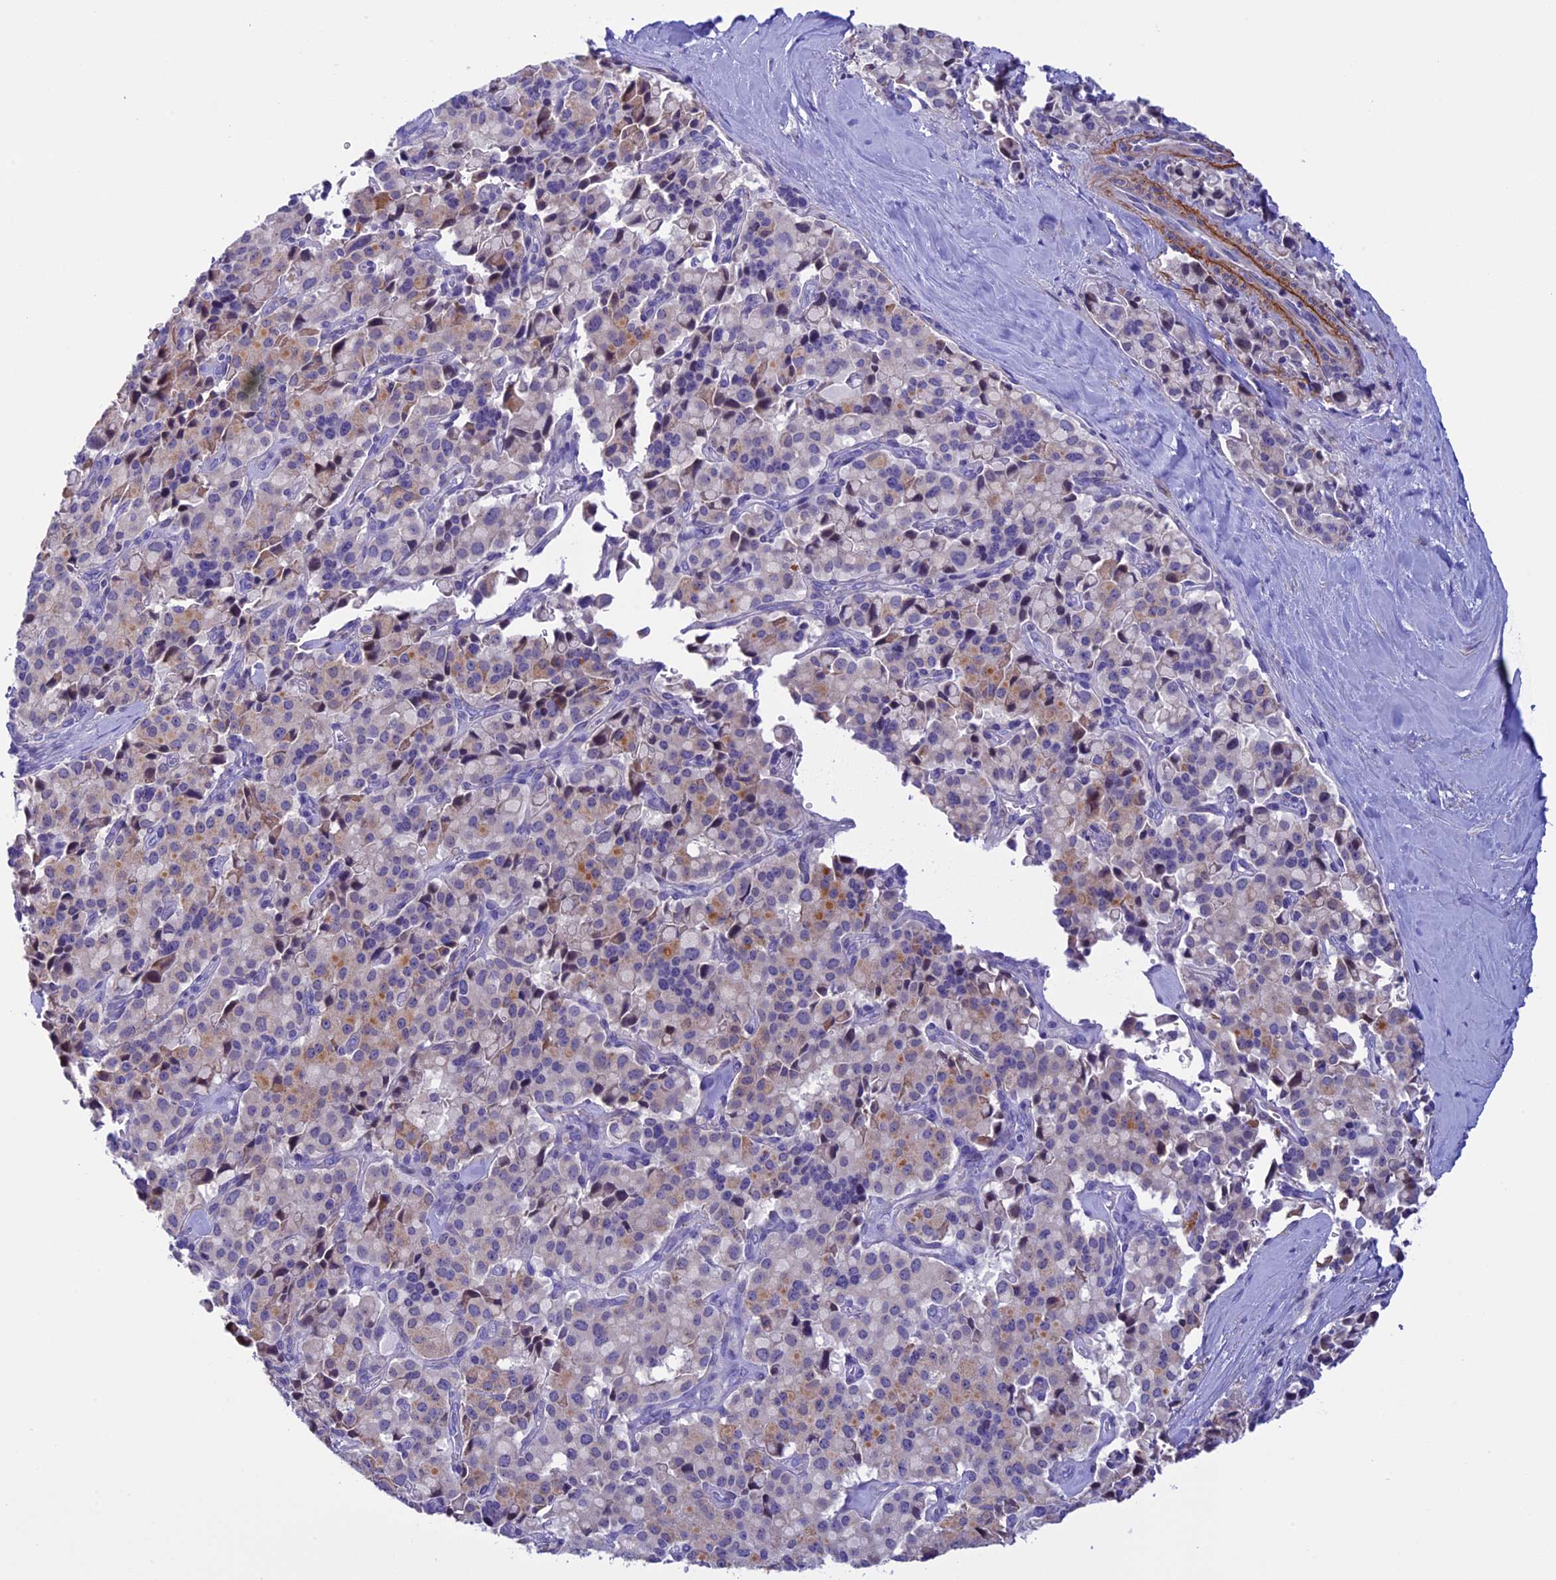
{"staining": {"intensity": "weak", "quantity": "<25%", "location": "cytoplasmic/membranous"}, "tissue": "pancreatic cancer", "cell_type": "Tumor cells", "image_type": "cancer", "snomed": [{"axis": "morphology", "description": "Adenocarcinoma, NOS"}, {"axis": "topography", "description": "Pancreas"}], "caption": "This is a photomicrograph of immunohistochemistry staining of pancreatic adenocarcinoma, which shows no staining in tumor cells.", "gene": "IGSF6", "patient": {"sex": "male", "age": 65}}